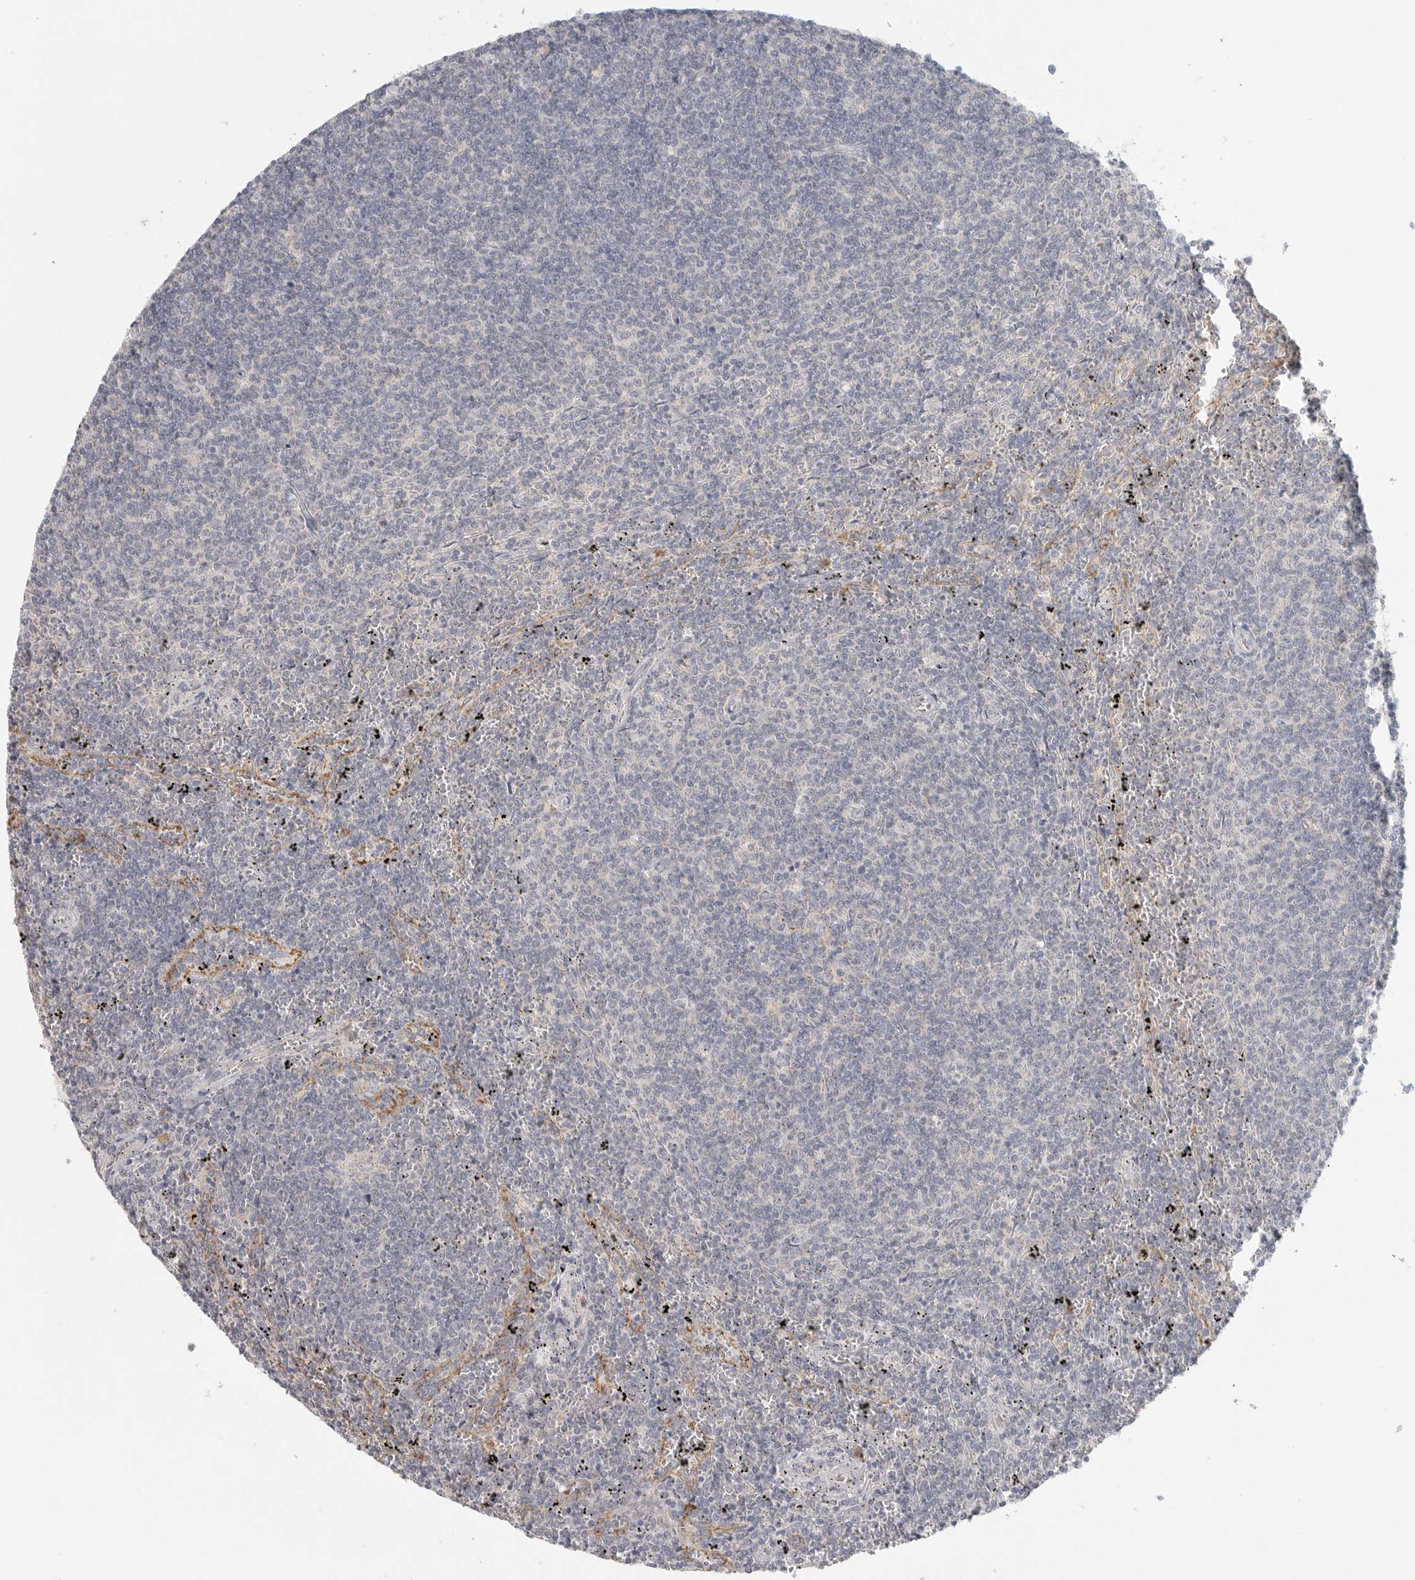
{"staining": {"intensity": "negative", "quantity": "none", "location": "none"}, "tissue": "lymphoma", "cell_type": "Tumor cells", "image_type": "cancer", "snomed": [{"axis": "morphology", "description": "Malignant lymphoma, non-Hodgkin's type, Low grade"}, {"axis": "topography", "description": "Spleen"}], "caption": "Histopathology image shows no significant protein expression in tumor cells of malignant lymphoma, non-Hodgkin's type (low-grade).", "gene": "SLC25A36", "patient": {"sex": "female", "age": 50}}